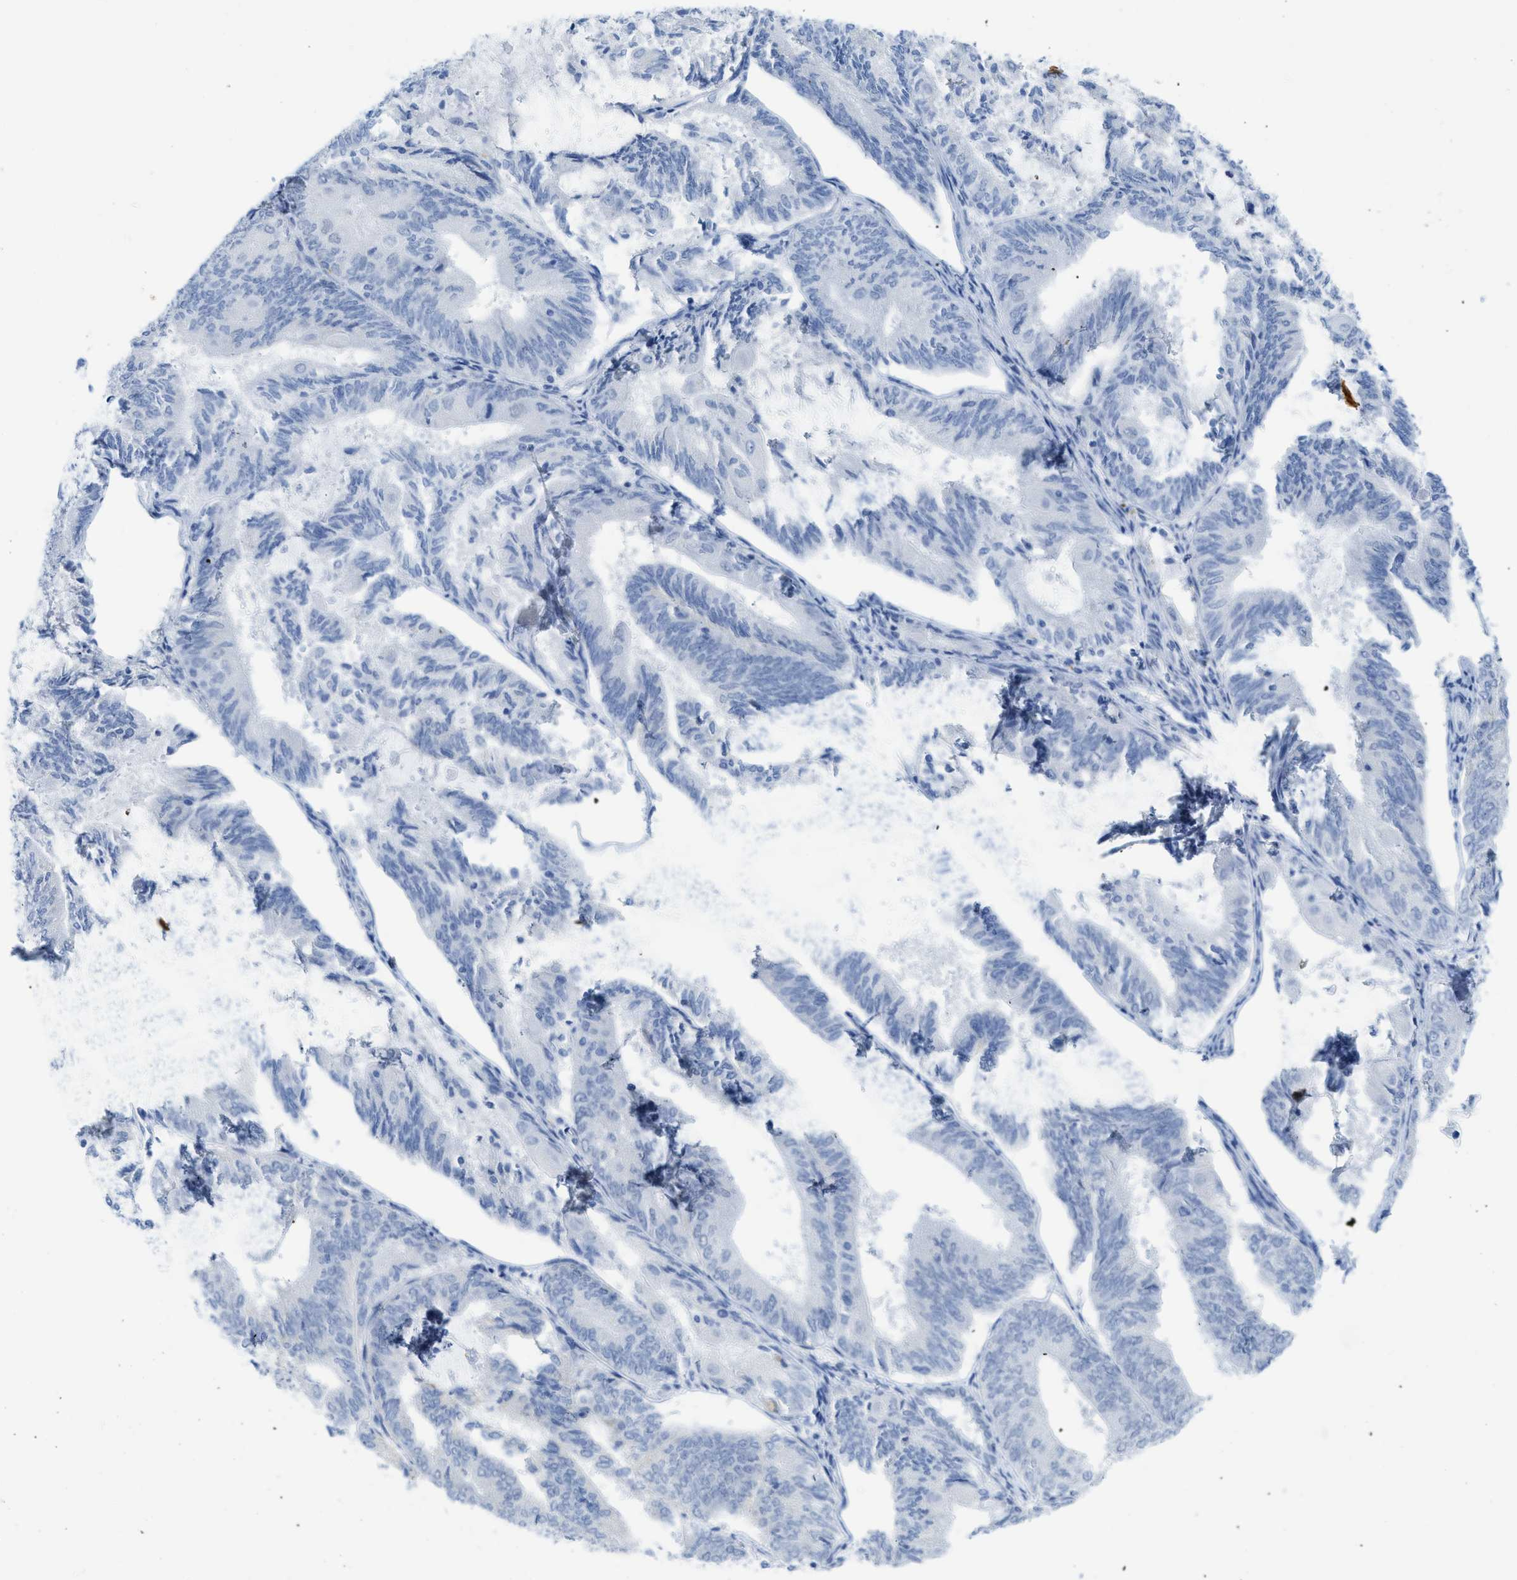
{"staining": {"intensity": "negative", "quantity": "none", "location": "none"}, "tissue": "endometrial cancer", "cell_type": "Tumor cells", "image_type": "cancer", "snomed": [{"axis": "morphology", "description": "Adenocarcinoma, NOS"}, {"axis": "topography", "description": "Endometrium"}], "caption": "Immunohistochemistry (IHC) histopathology image of neoplastic tissue: human endometrial cancer stained with DAB reveals no significant protein positivity in tumor cells.", "gene": "WDR4", "patient": {"sex": "female", "age": 81}}